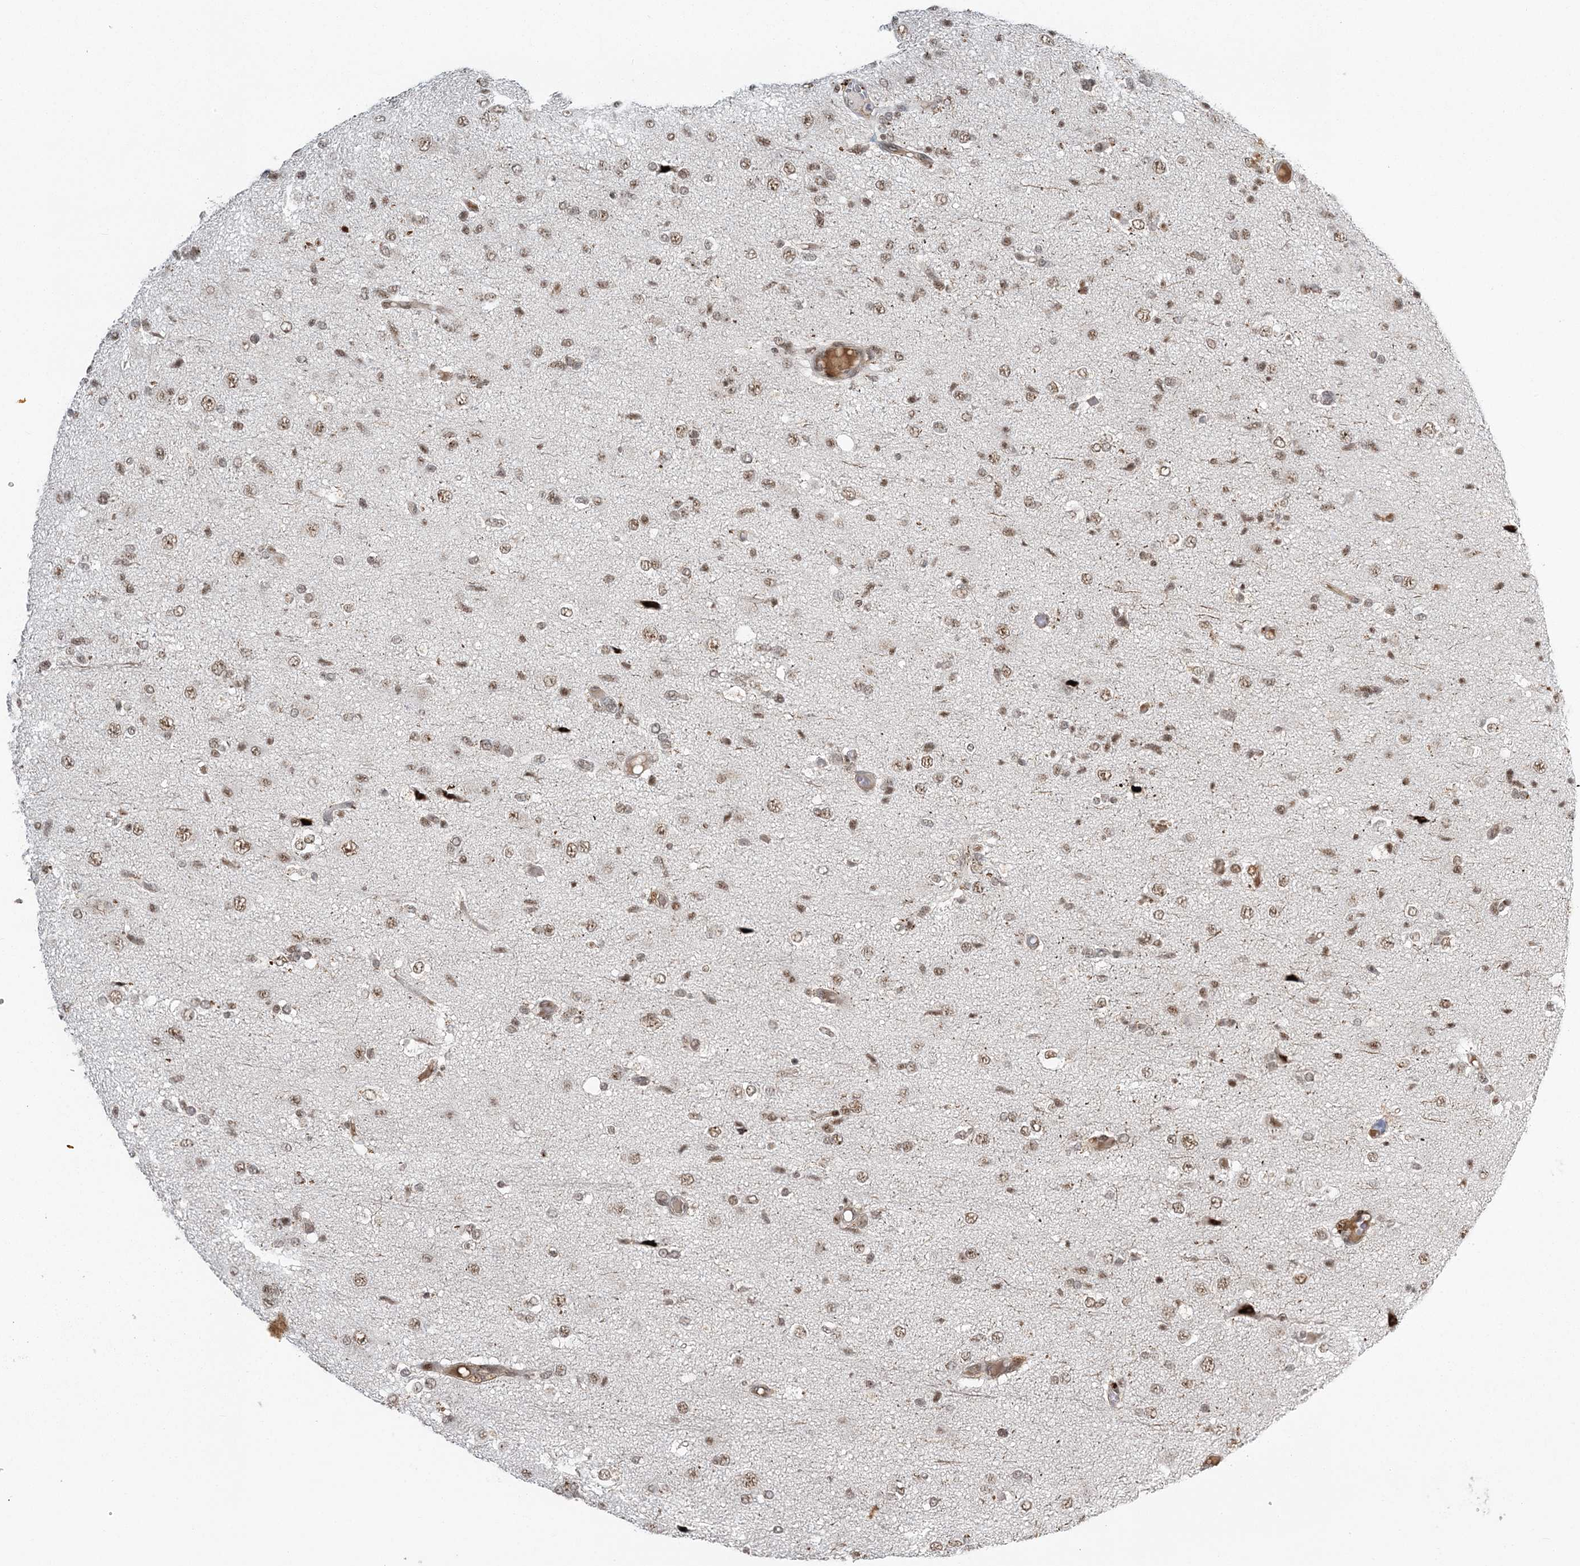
{"staining": {"intensity": "moderate", "quantity": ">75%", "location": "nuclear"}, "tissue": "glioma", "cell_type": "Tumor cells", "image_type": "cancer", "snomed": [{"axis": "morphology", "description": "Glioma, malignant, High grade"}, {"axis": "topography", "description": "Brain"}], "caption": "Malignant glioma (high-grade) stained for a protein displays moderate nuclear positivity in tumor cells. (DAB (3,3'-diaminobenzidine) IHC, brown staining for protein, blue staining for nuclei).", "gene": "CWC22", "patient": {"sex": "female", "age": 59}}